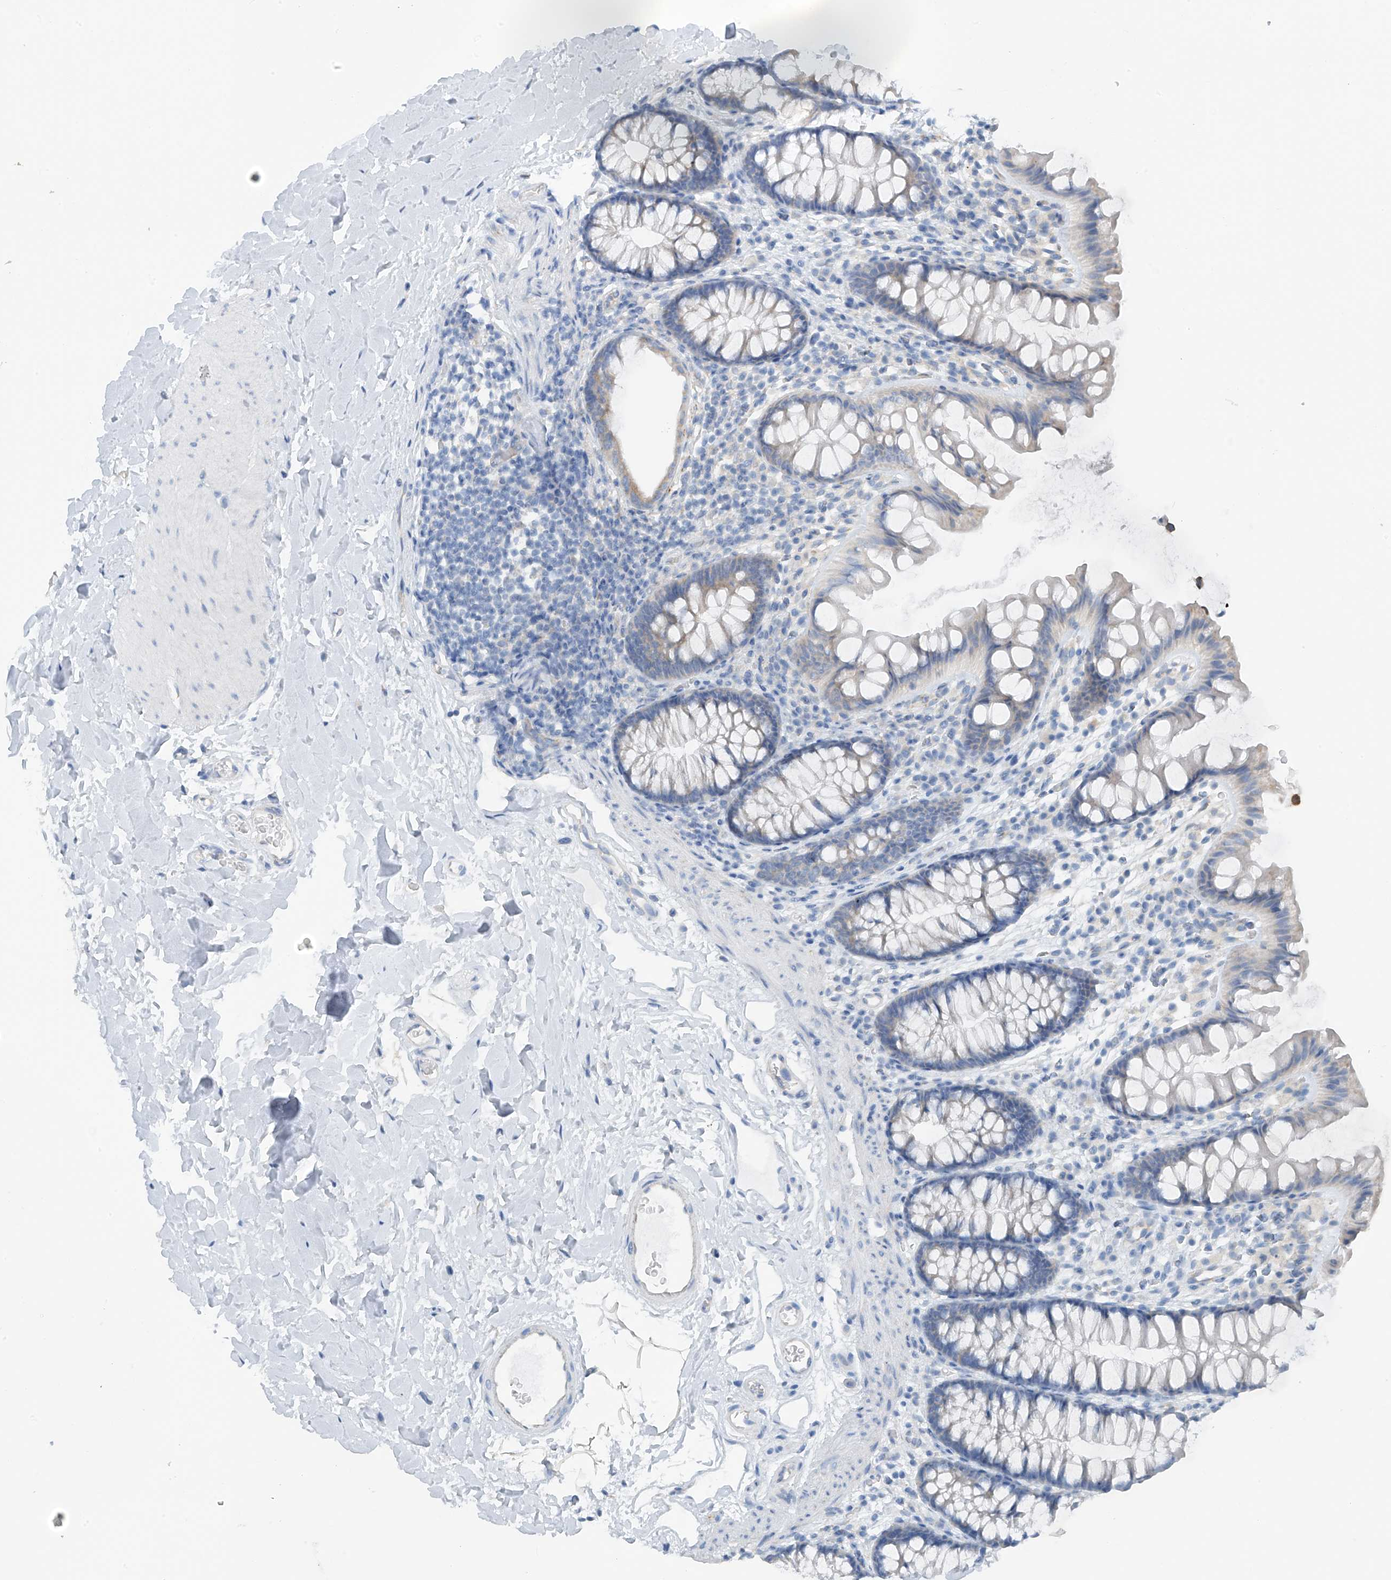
{"staining": {"intensity": "negative", "quantity": "none", "location": "none"}, "tissue": "colon", "cell_type": "Endothelial cells", "image_type": "normal", "snomed": [{"axis": "morphology", "description": "Normal tissue, NOS"}, {"axis": "topography", "description": "Colon"}], "caption": "Immunohistochemistry (IHC) micrograph of normal colon stained for a protein (brown), which exhibits no staining in endothelial cells.", "gene": "RCN2", "patient": {"sex": "female", "age": 62}}